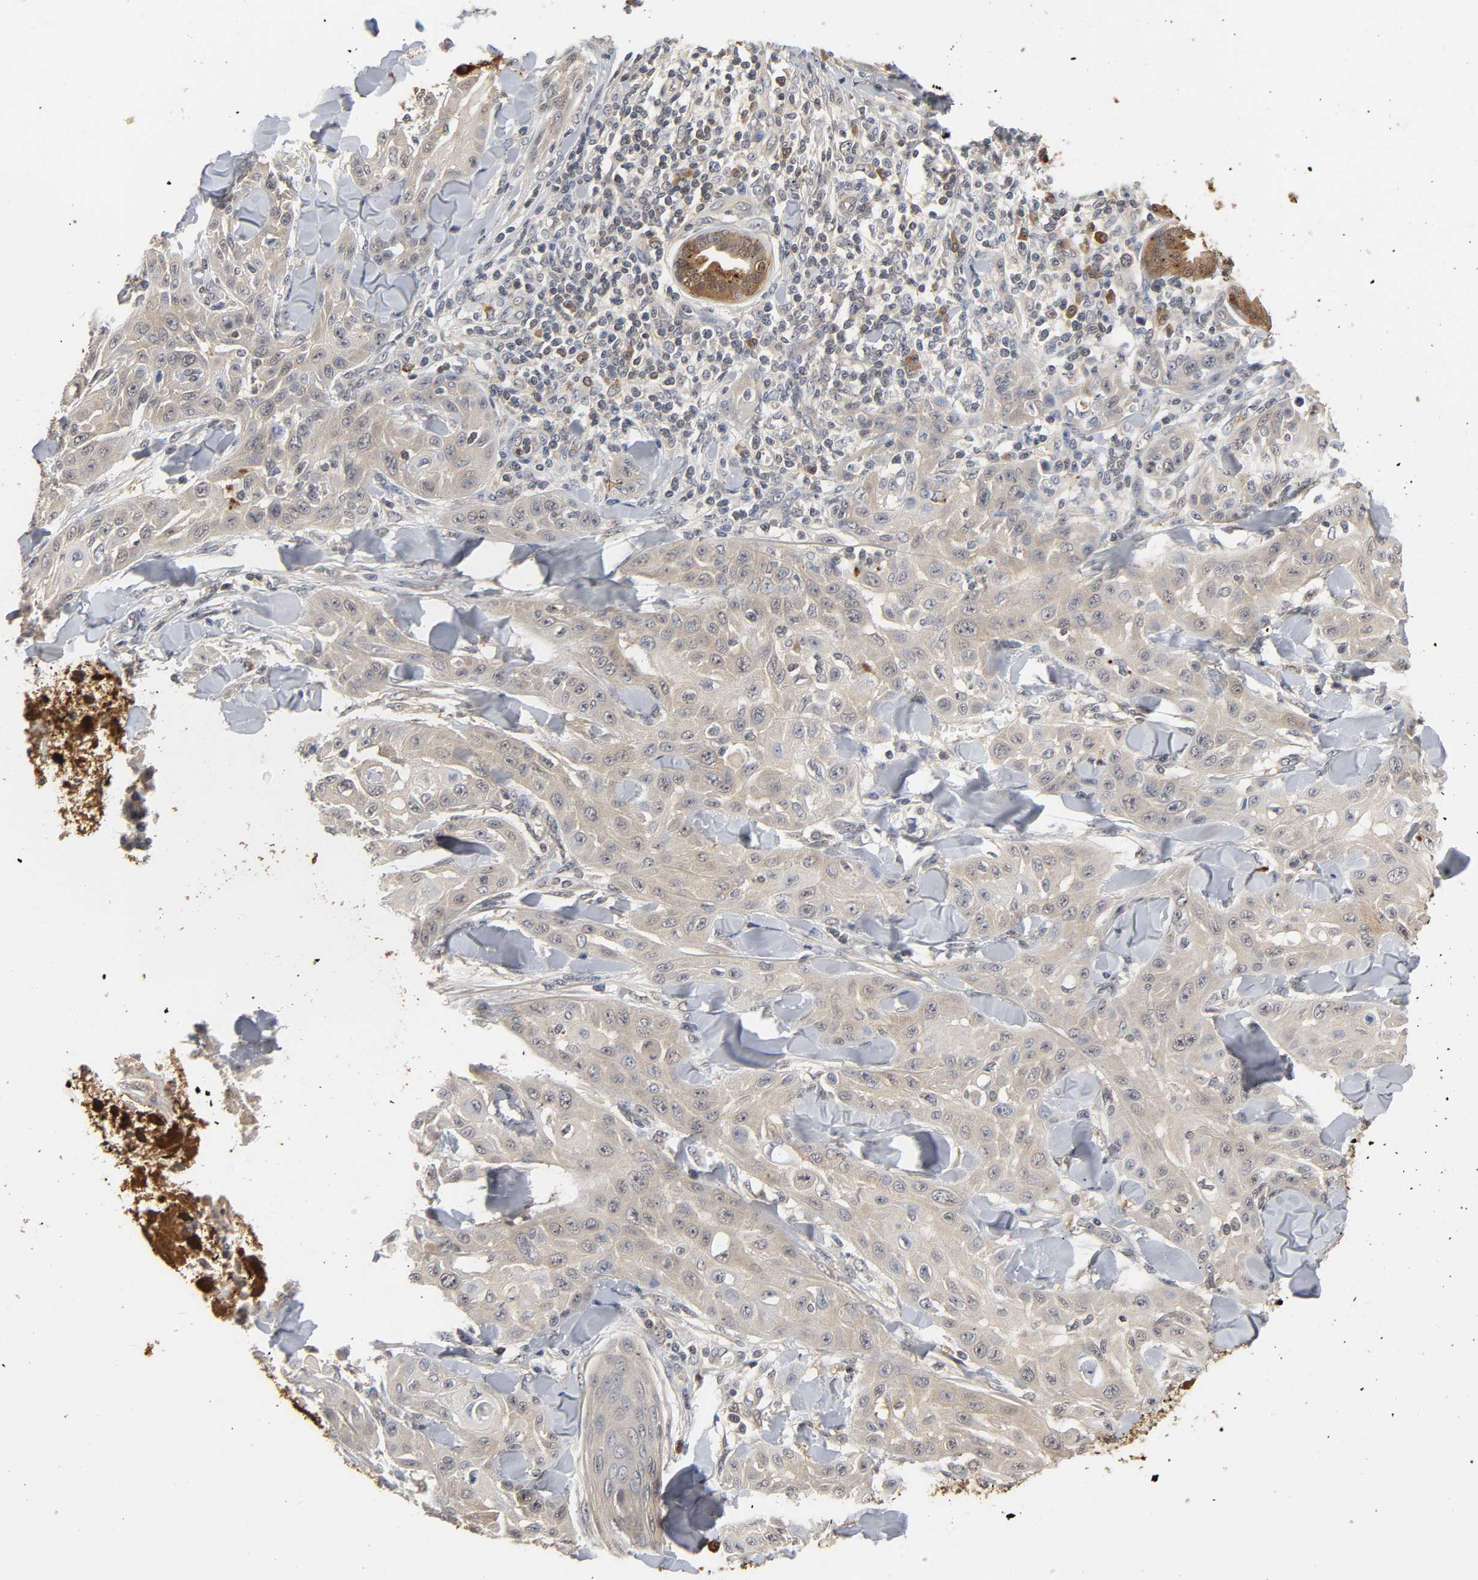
{"staining": {"intensity": "weak", "quantity": ">75%", "location": "cytoplasmic/membranous"}, "tissue": "skin cancer", "cell_type": "Tumor cells", "image_type": "cancer", "snomed": [{"axis": "morphology", "description": "Squamous cell carcinoma, NOS"}, {"axis": "topography", "description": "Skin"}], "caption": "IHC image of neoplastic tissue: human skin squamous cell carcinoma stained using IHC shows low levels of weak protein expression localized specifically in the cytoplasmic/membranous of tumor cells, appearing as a cytoplasmic/membranous brown color.", "gene": "MIF", "patient": {"sex": "male", "age": 24}}